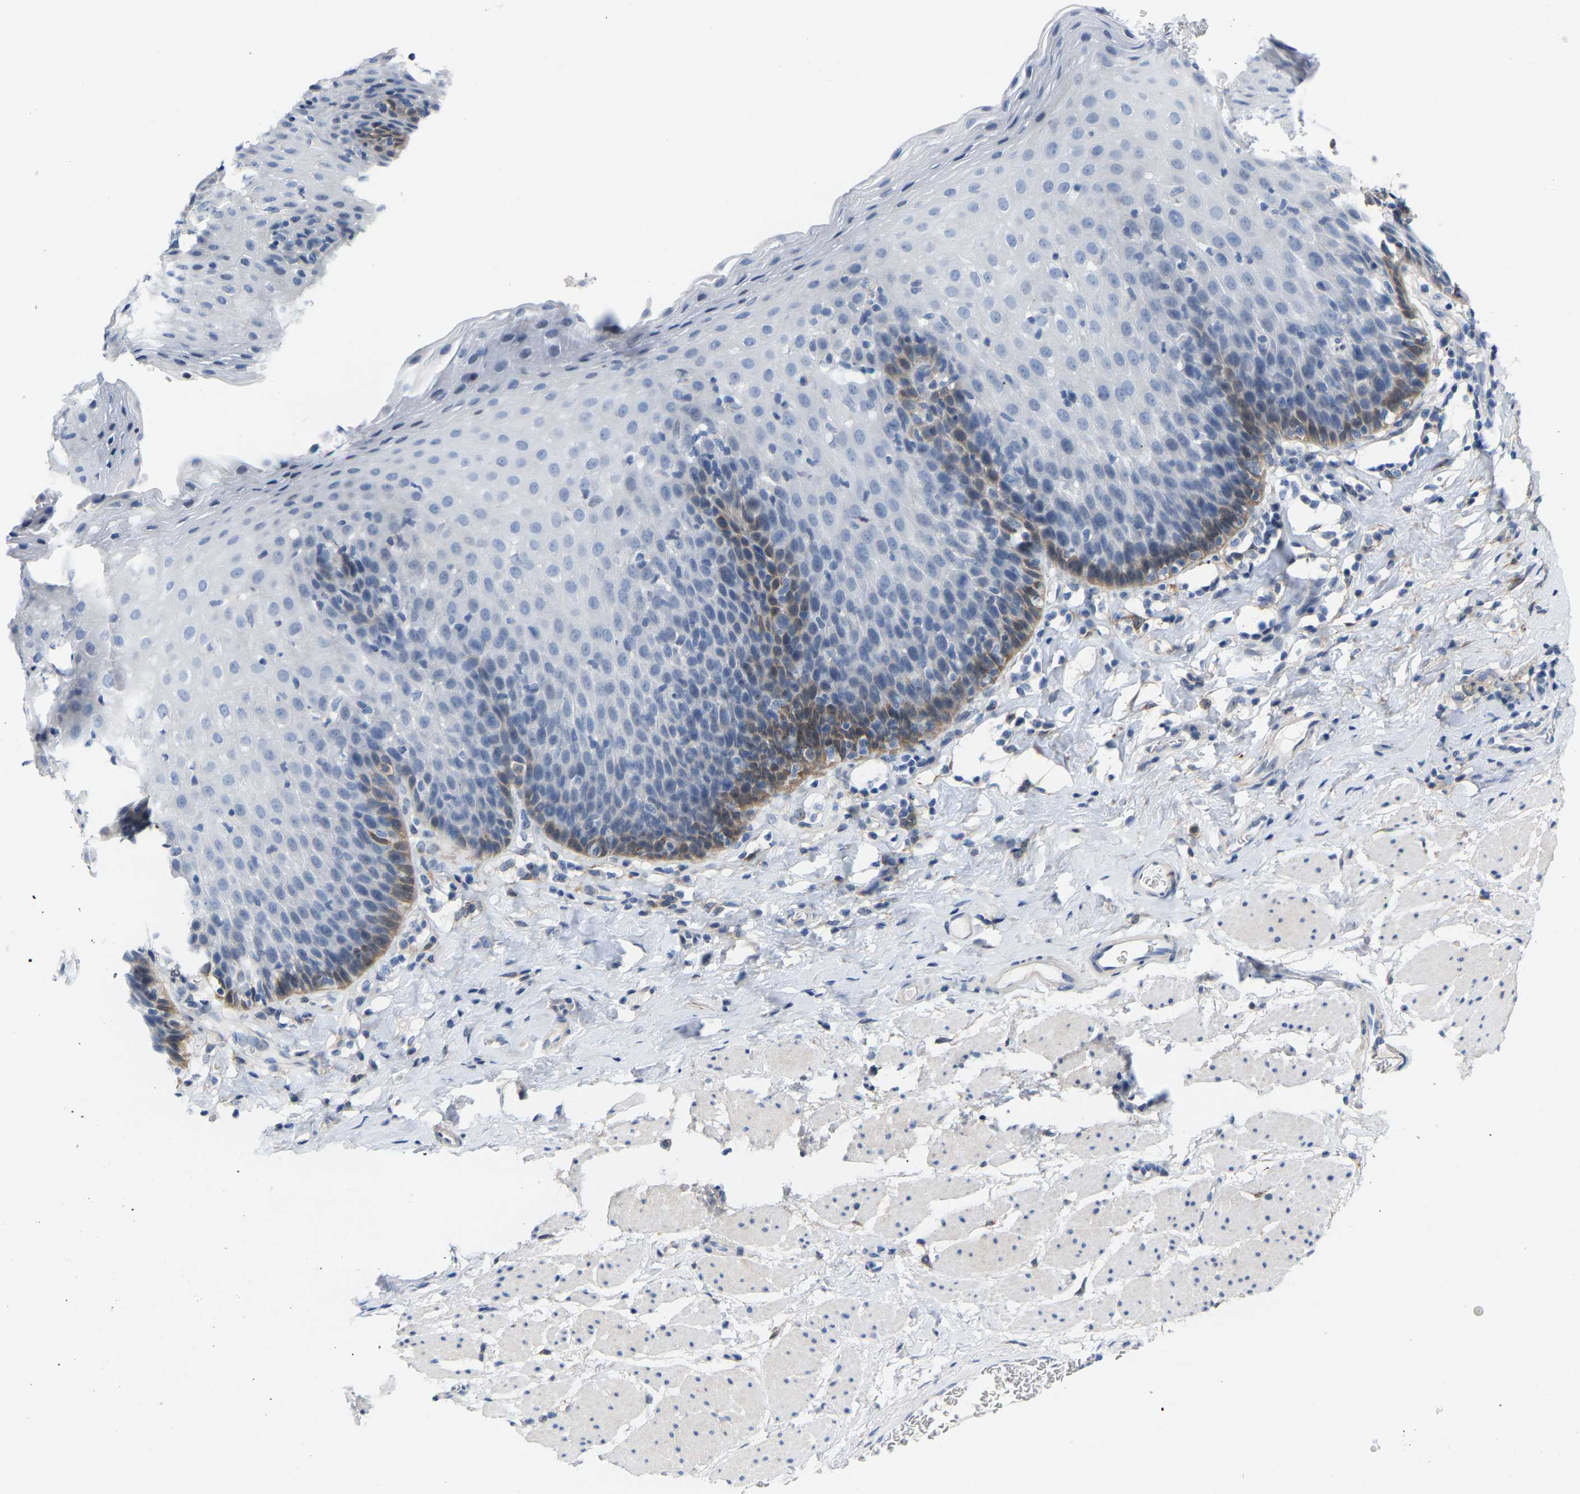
{"staining": {"intensity": "moderate", "quantity": "<25%", "location": "cytoplasmic/membranous"}, "tissue": "esophagus", "cell_type": "Squamous epithelial cells", "image_type": "normal", "snomed": [{"axis": "morphology", "description": "Normal tissue, NOS"}, {"axis": "topography", "description": "Esophagus"}], "caption": "Esophagus stained with DAB IHC demonstrates low levels of moderate cytoplasmic/membranous staining in about <25% of squamous epithelial cells.", "gene": "ABTB2", "patient": {"sex": "female", "age": 61}}